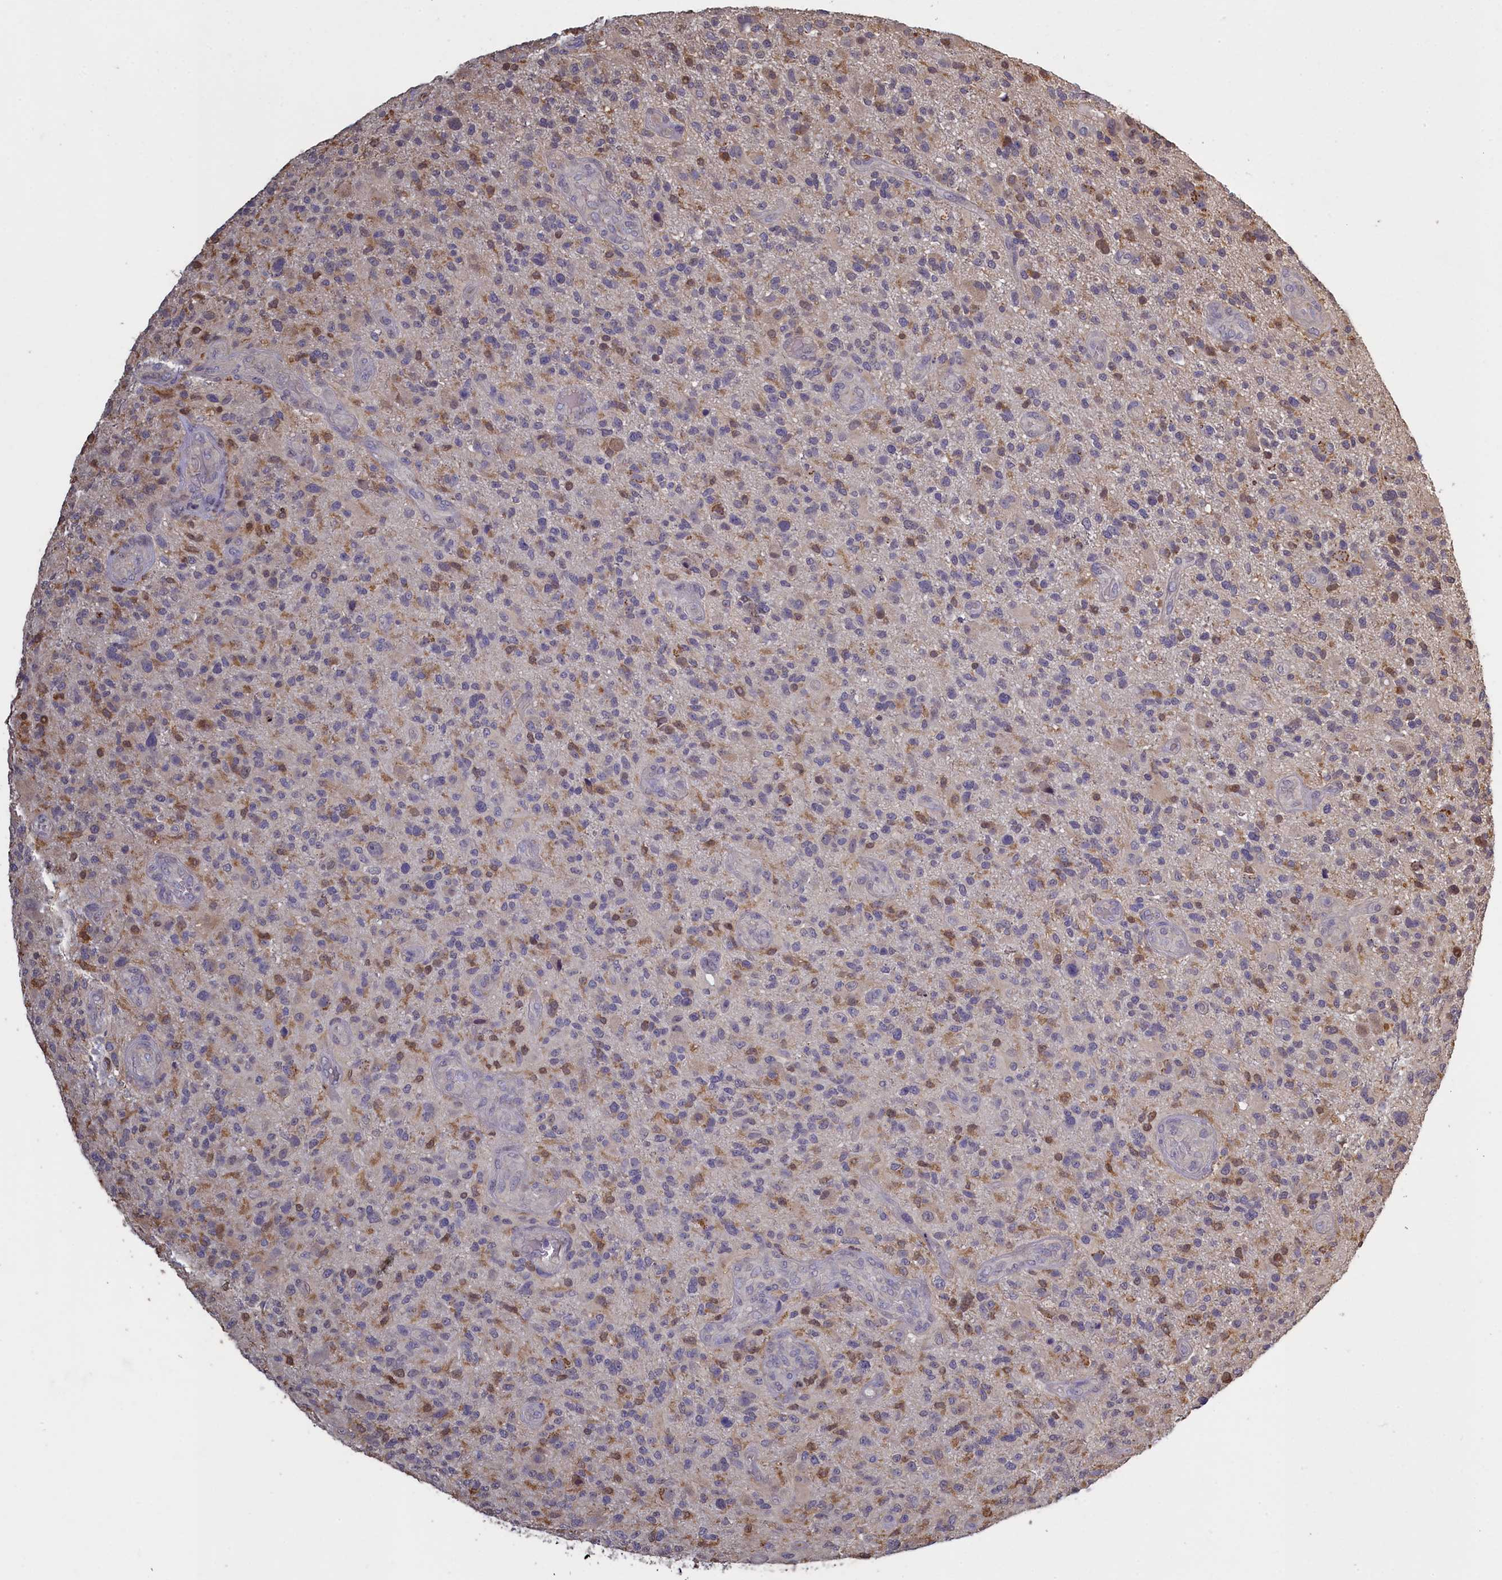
{"staining": {"intensity": "moderate", "quantity": "25%-75%", "location": "cytoplasmic/membranous"}, "tissue": "glioma", "cell_type": "Tumor cells", "image_type": "cancer", "snomed": [{"axis": "morphology", "description": "Glioma, malignant, High grade"}, {"axis": "topography", "description": "Brain"}], "caption": "Malignant glioma (high-grade) was stained to show a protein in brown. There is medium levels of moderate cytoplasmic/membranous expression in approximately 25%-75% of tumor cells.", "gene": "UCHL3", "patient": {"sex": "male", "age": 47}}